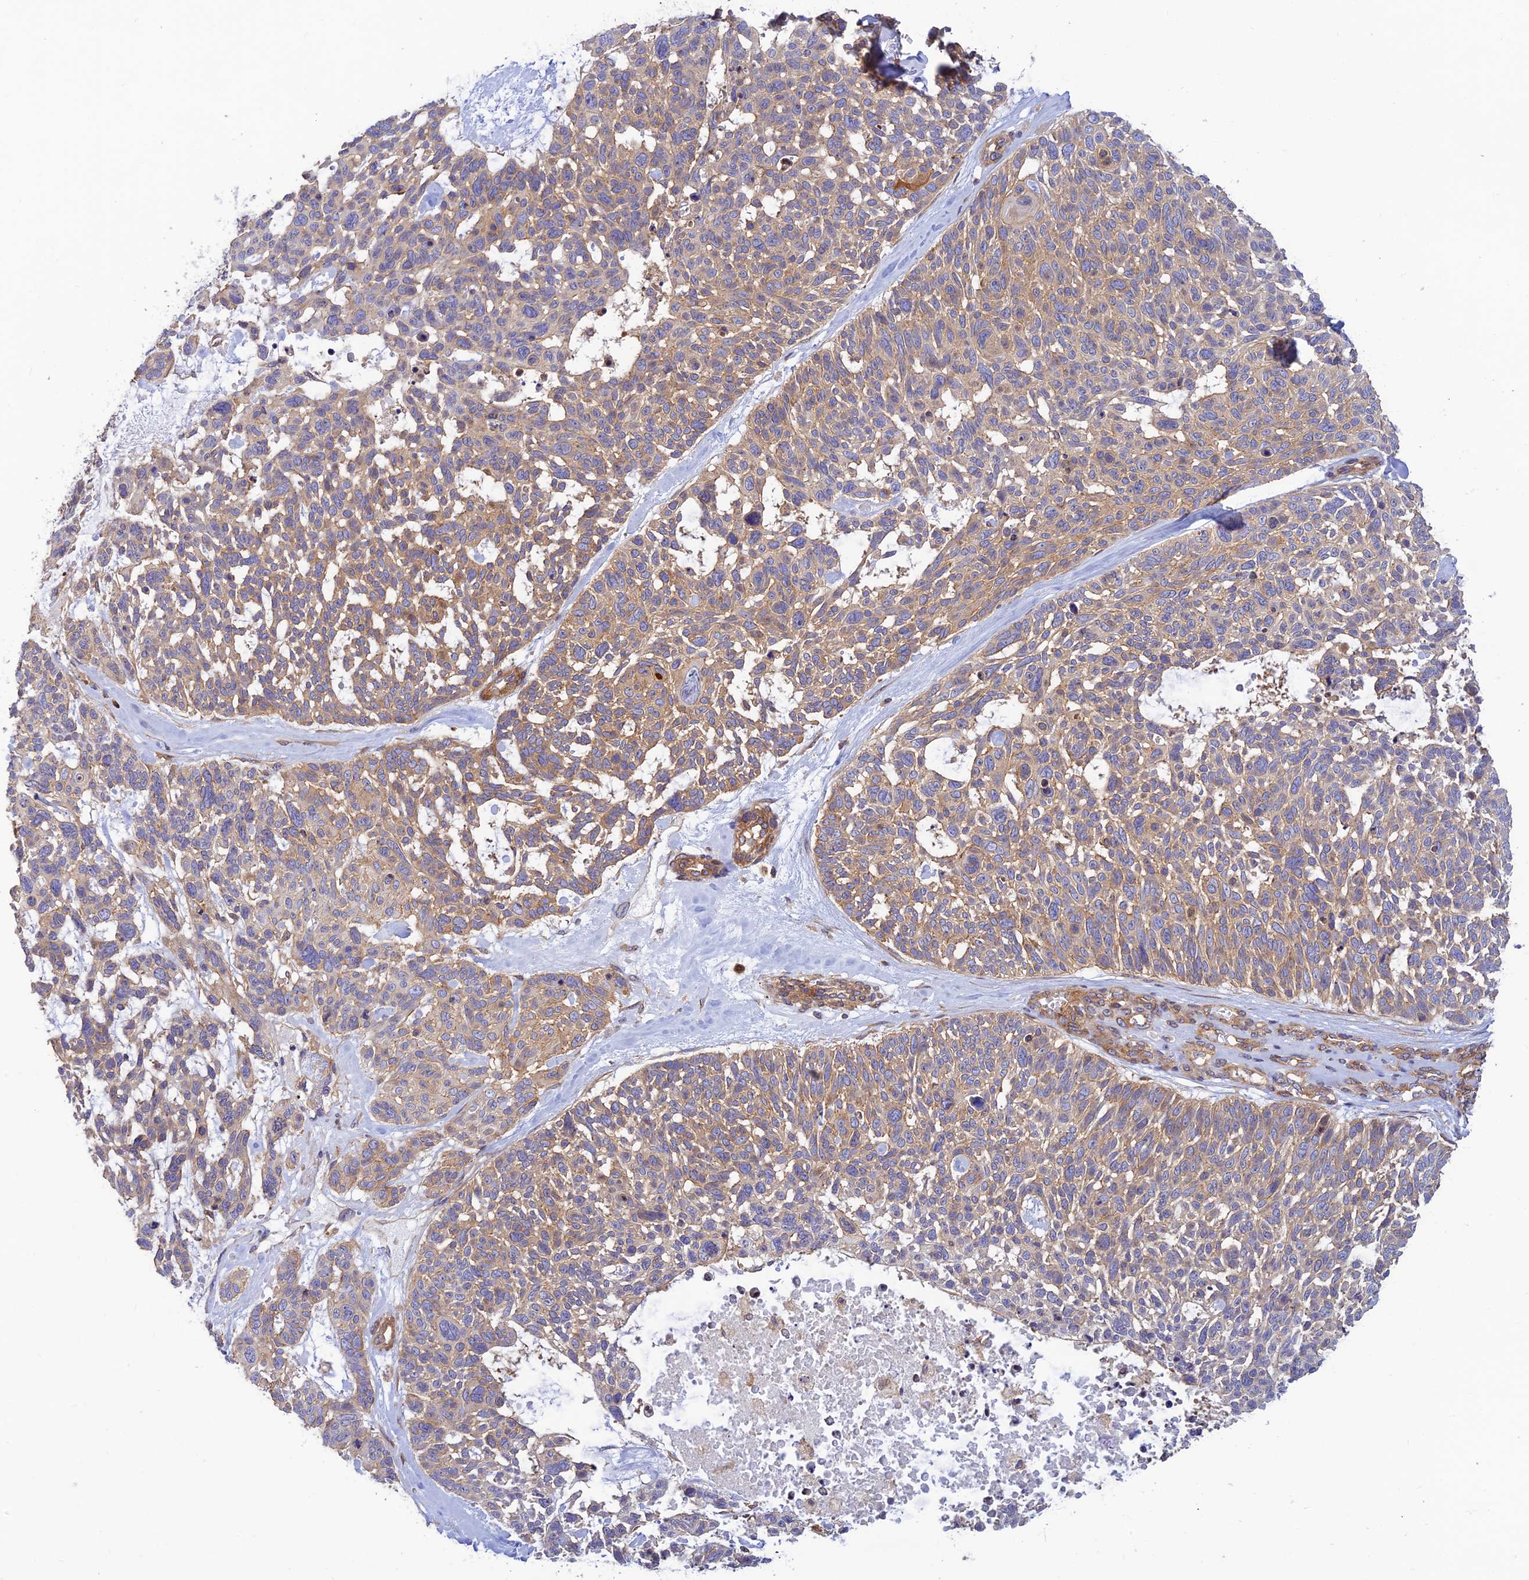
{"staining": {"intensity": "moderate", "quantity": ">75%", "location": "cytoplasmic/membranous"}, "tissue": "skin cancer", "cell_type": "Tumor cells", "image_type": "cancer", "snomed": [{"axis": "morphology", "description": "Basal cell carcinoma"}, {"axis": "topography", "description": "Skin"}], "caption": "Immunohistochemical staining of human skin cancer exhibits moderate cytoplasmic/membranous protein staining in about >75% of tumor cells. The staining was performed using DAB, with brown indicating positive protein expression. Nuclei are stained blue with hematoxylin.", "gene": "PPP1R12C", "patient": {"sex": "male", "age": 88}}